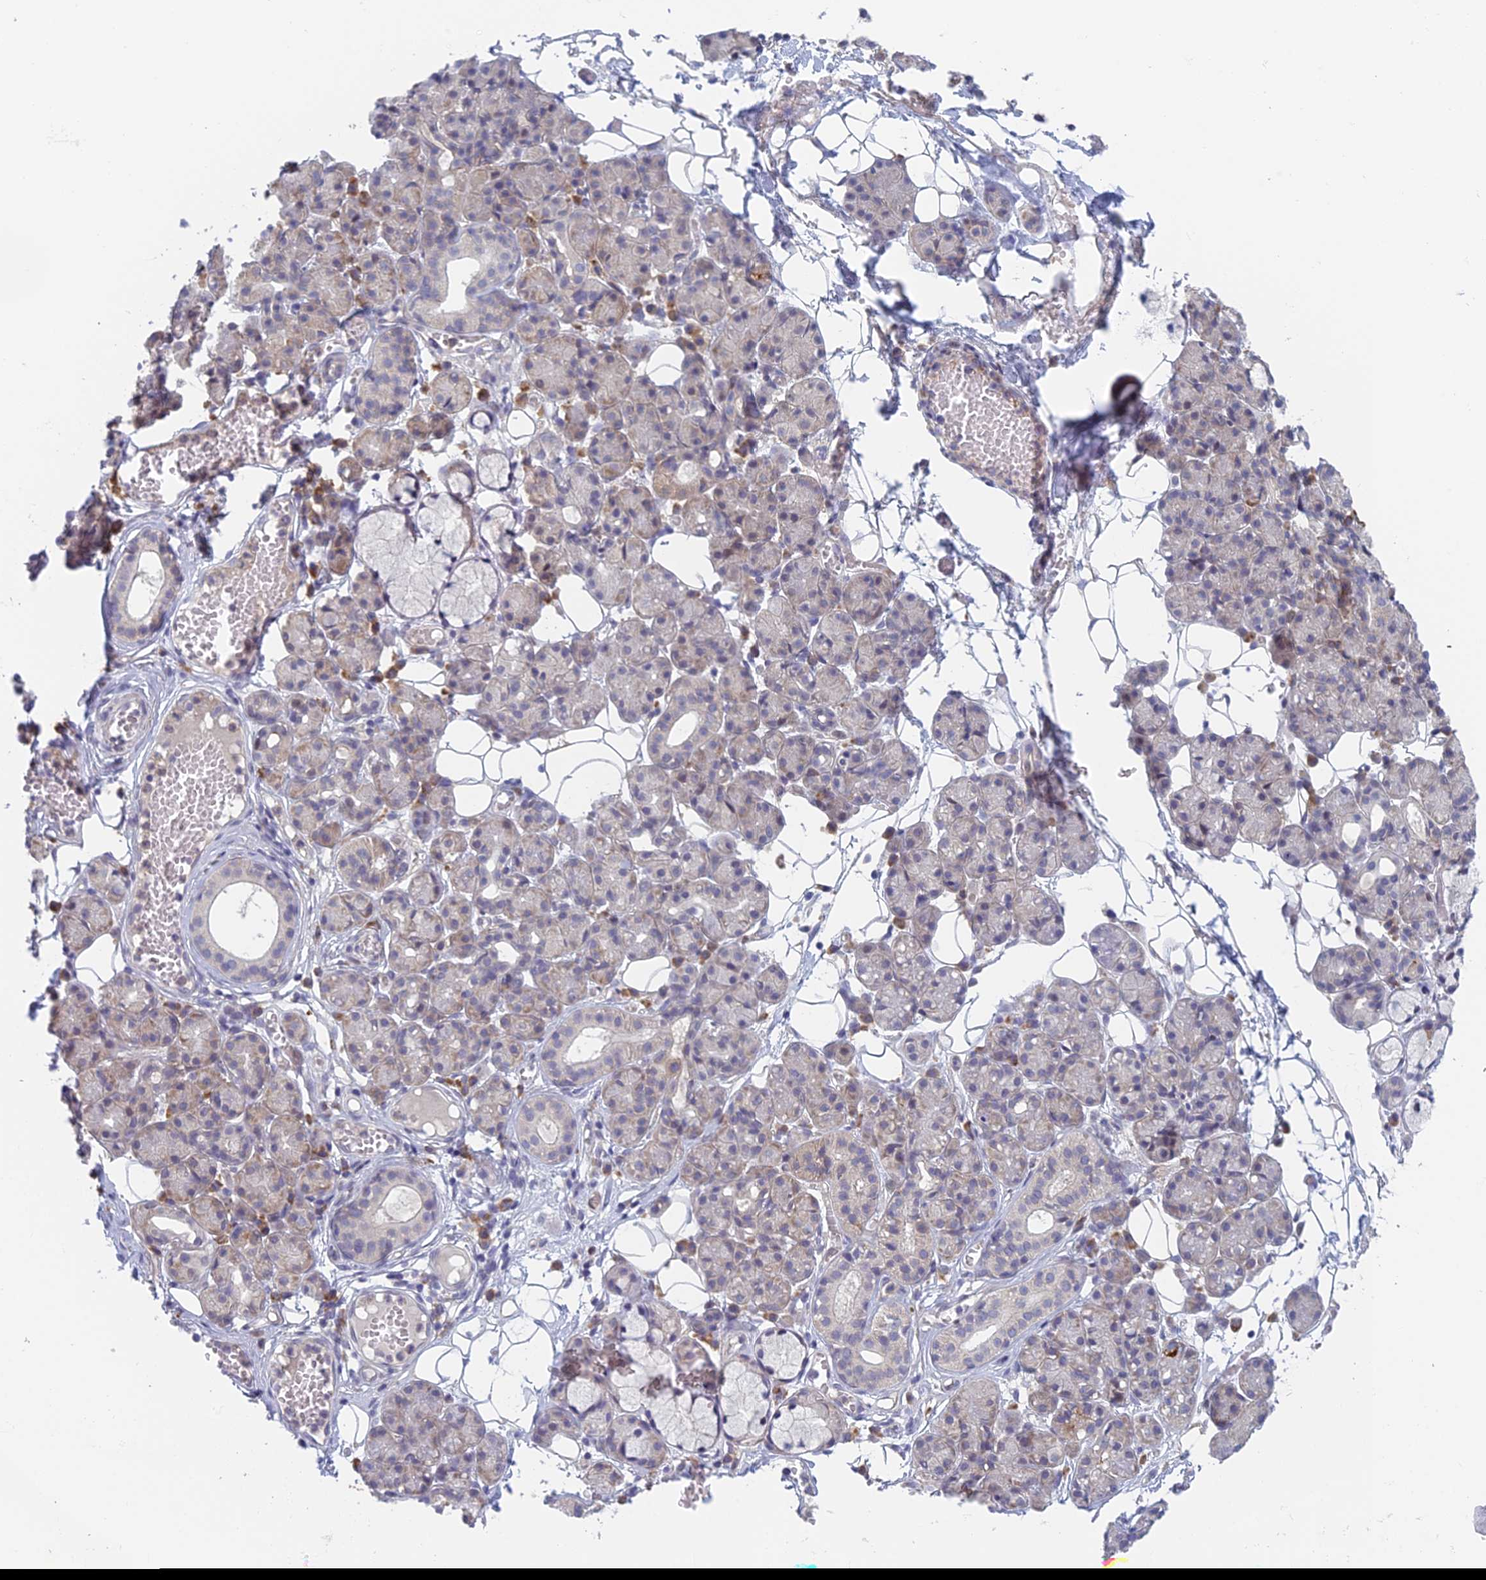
{"staining": {"intensity": "weak", "quantity": "<25%", "location": "cytoplasmic/membranous"}, "tissue": "salivary gland", "cell_type": "Glandular cells", "image_type": "normal", "snomed": [{"axis": "morphology", "description": "Normal tissue, NOS"}, {"axis": "topography", "description": "Salivary gland"}], "caption": "High power microscopy photomicrograph of an IHC micrograph of normal salivary gland, revealing no significant staining in glandular cells.", "gene": "PPP1R26", "patient": {"sex": "male", "age": 63}}